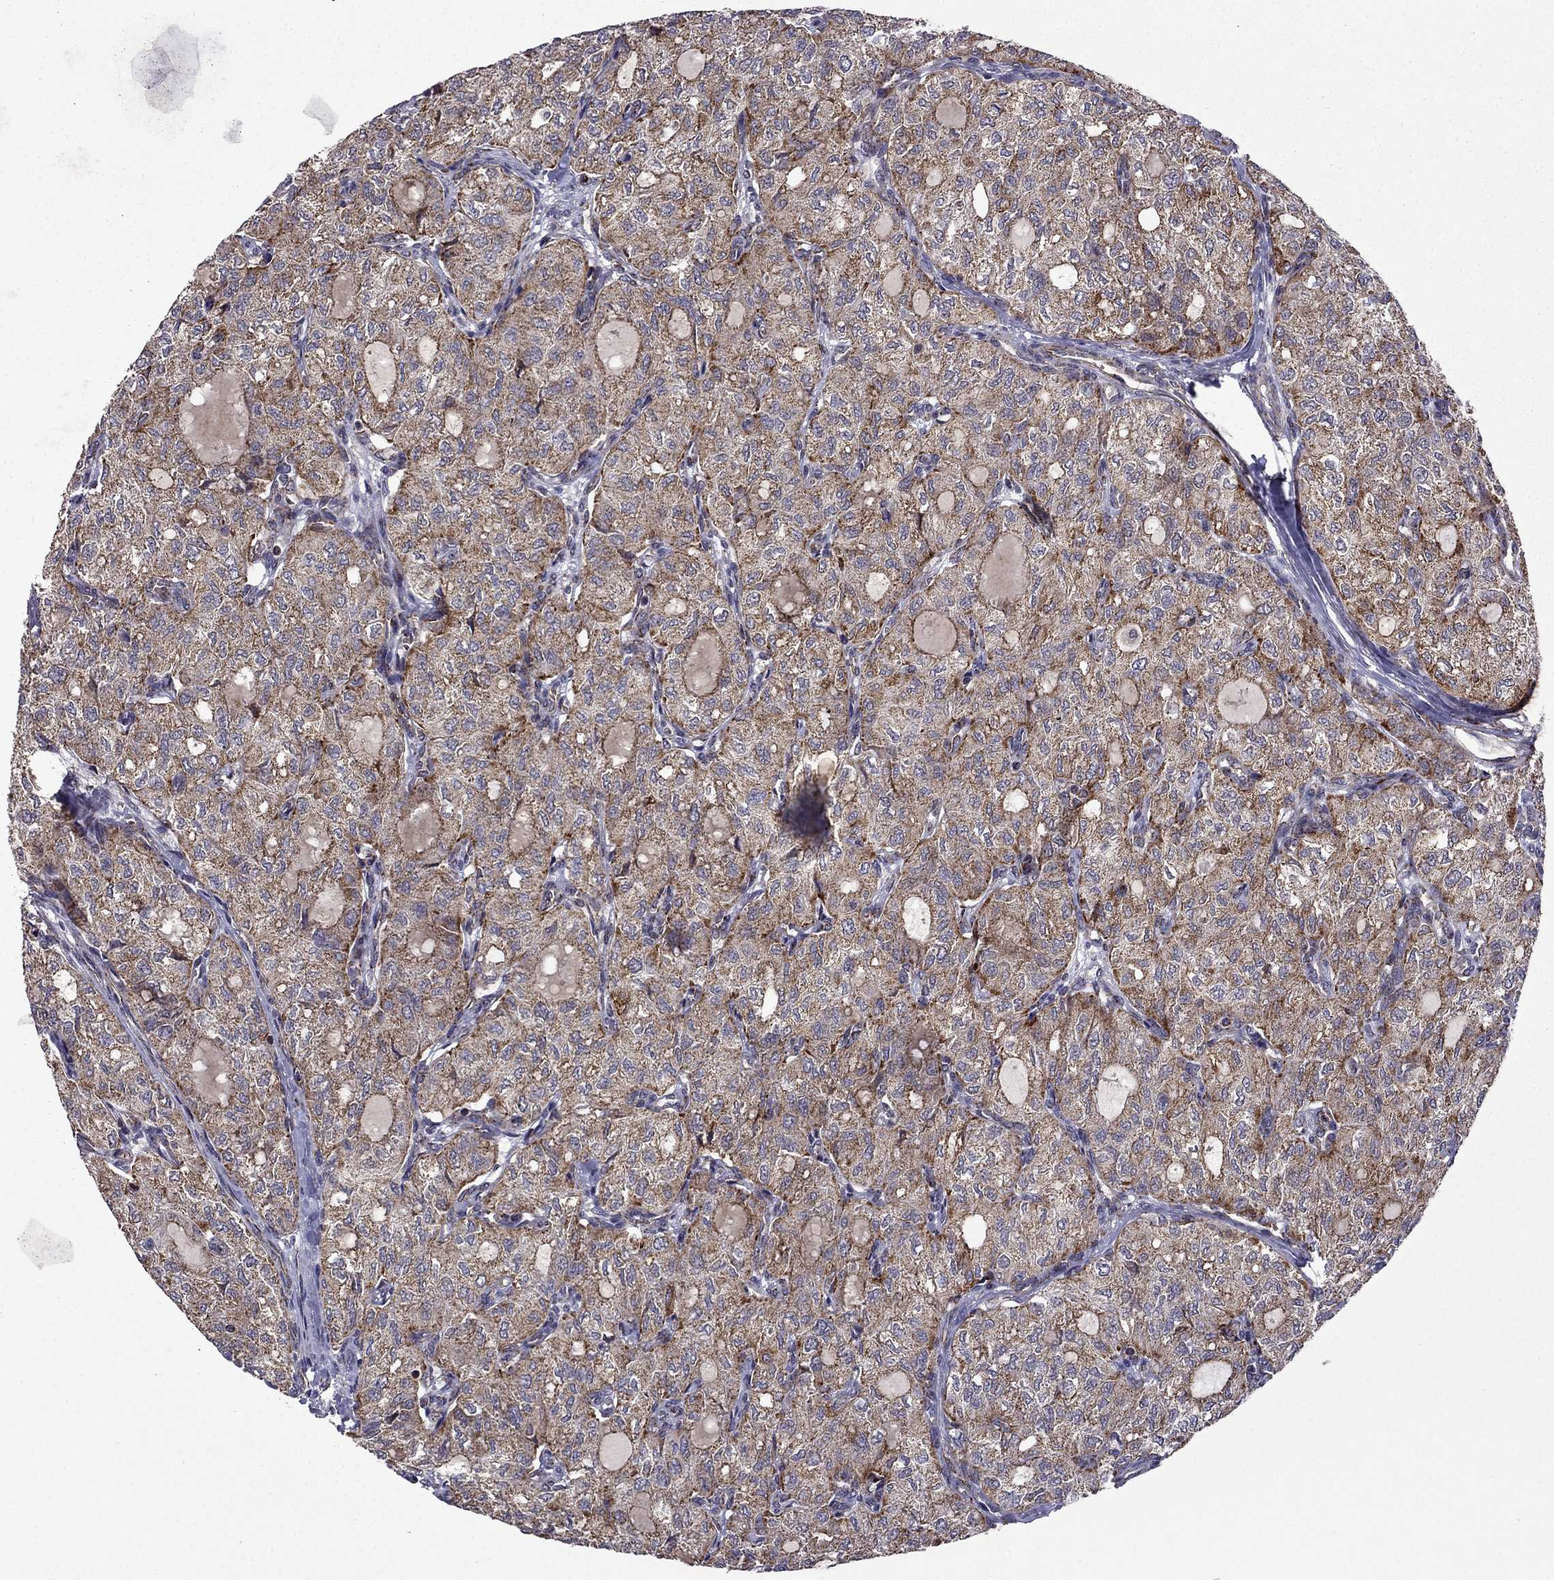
{"staining": {"intensity": "moderate", "quantity": "<25%", "location": "cytoplasmic/membranous"}, "tissue": "thyroid cancer", "cell_type": "Tumor cells", "image_type": "cancer", "snomed": [{"axis": "morphology", "description": "Follicular adenoma carcinoma, NOS"}, {"axis": "topography", "description": "Thyroid gland"}], "caption": "Tumor cells reveal low levels of moderate cytoplasmic/membranous positivity in approximately <25% of cells in human thyroid follicular adenoma carcinoma.", "gene": "TAB2", "patient": {"sex": "male", "age": 75}}